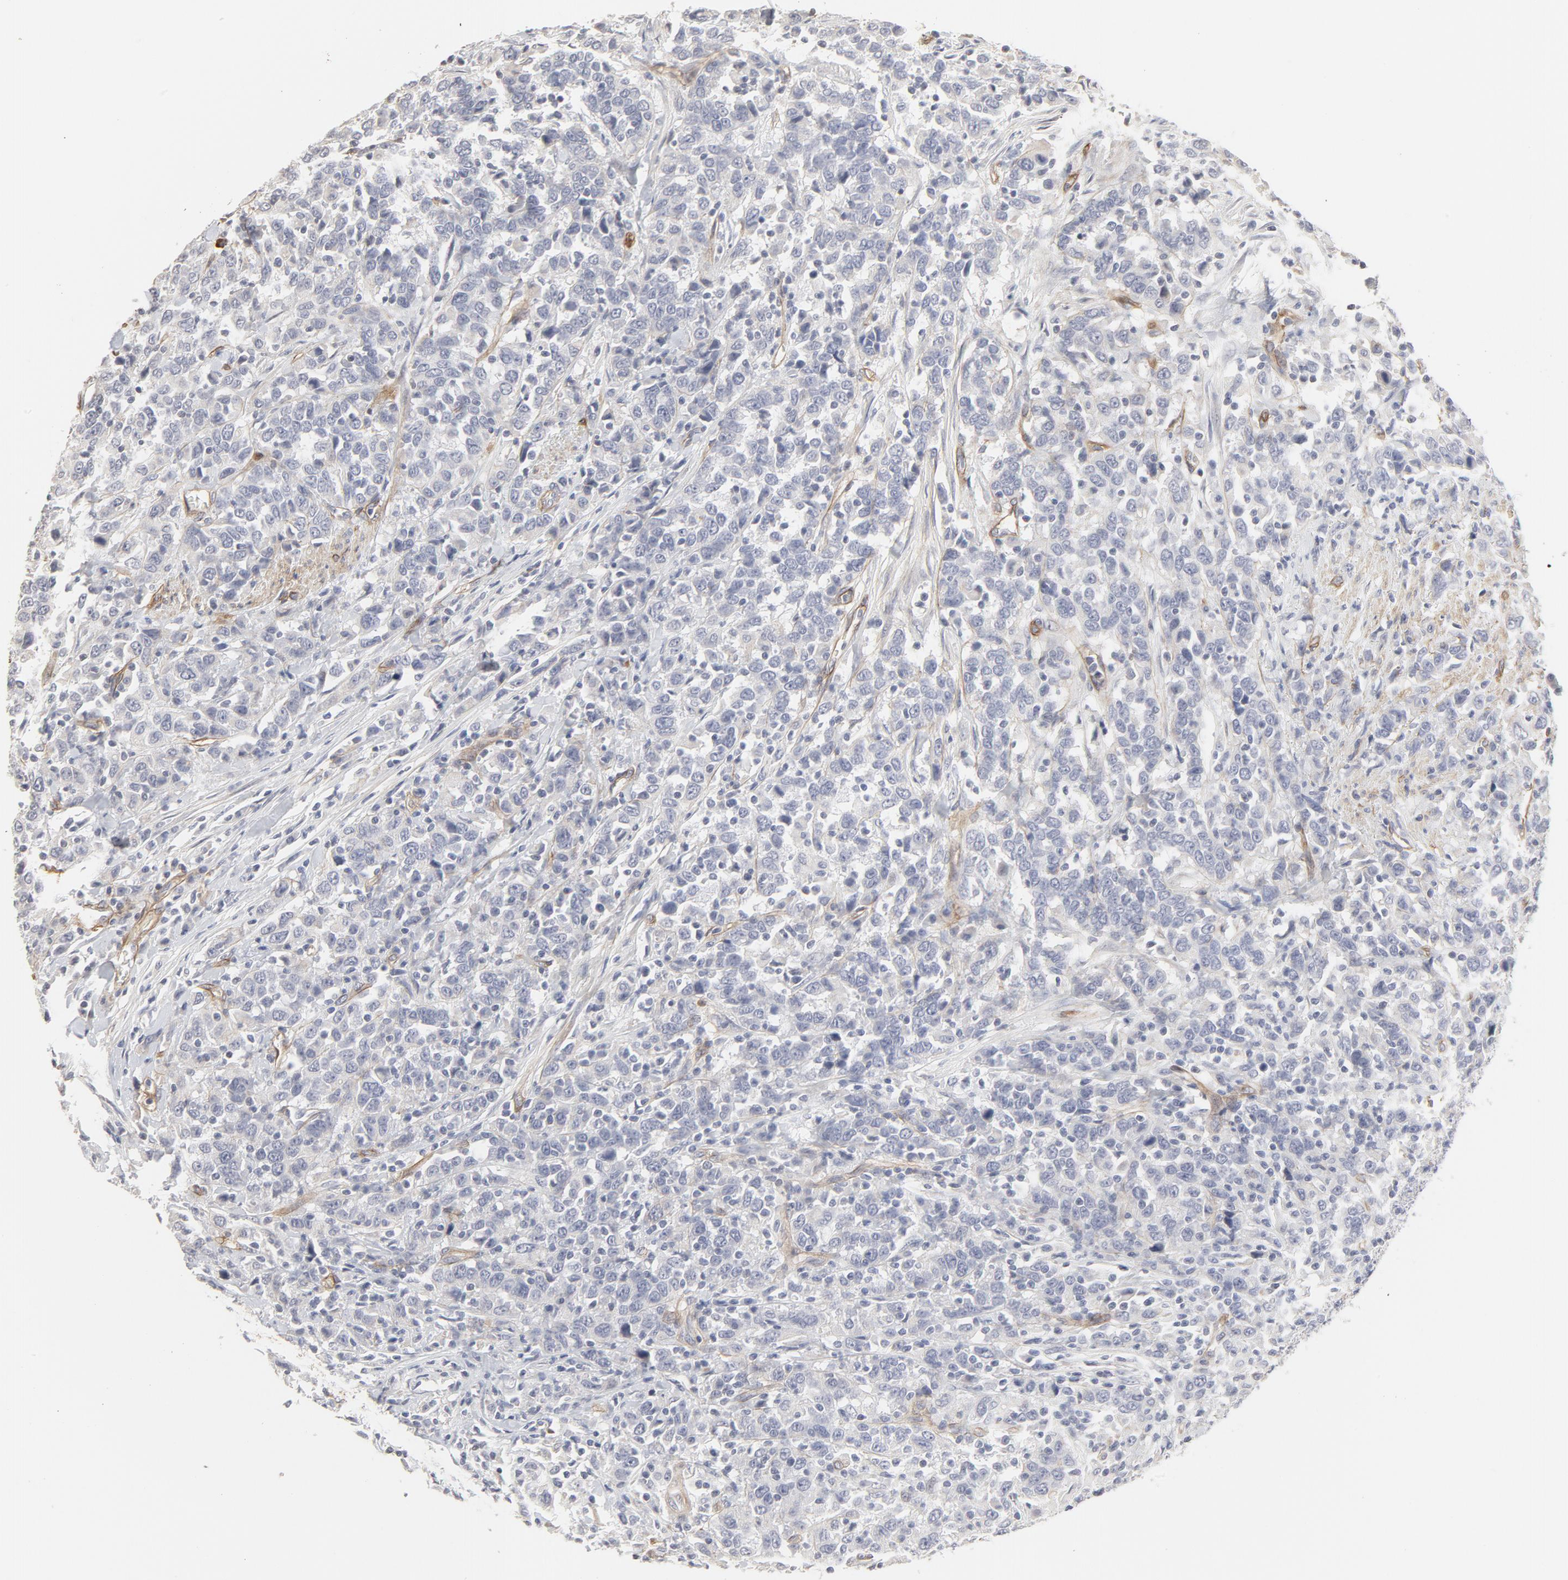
{"staining": {"intensity": "negative", "quantity": "none", "location": "none"}, "tissue": "urothelial cancer", "cell_type": "Tumor cells", "image_type": "cancer", "snomed": [{"axis": "morphology", "description": "Urothelial carcinoma, High grade"}, {"axis": "topography", "description": "Urinary bladder"}], "caption": "There is no significant staining in tumor cells of high-grade urothelial carcinoma. (Stains: DAB immunohistochemistry with hematoxylin counter stain, Microscopy: brightfield microscopy at high magnification).", "gene": "MAGED4", "patient": {"sex": "male", "age": 61}}